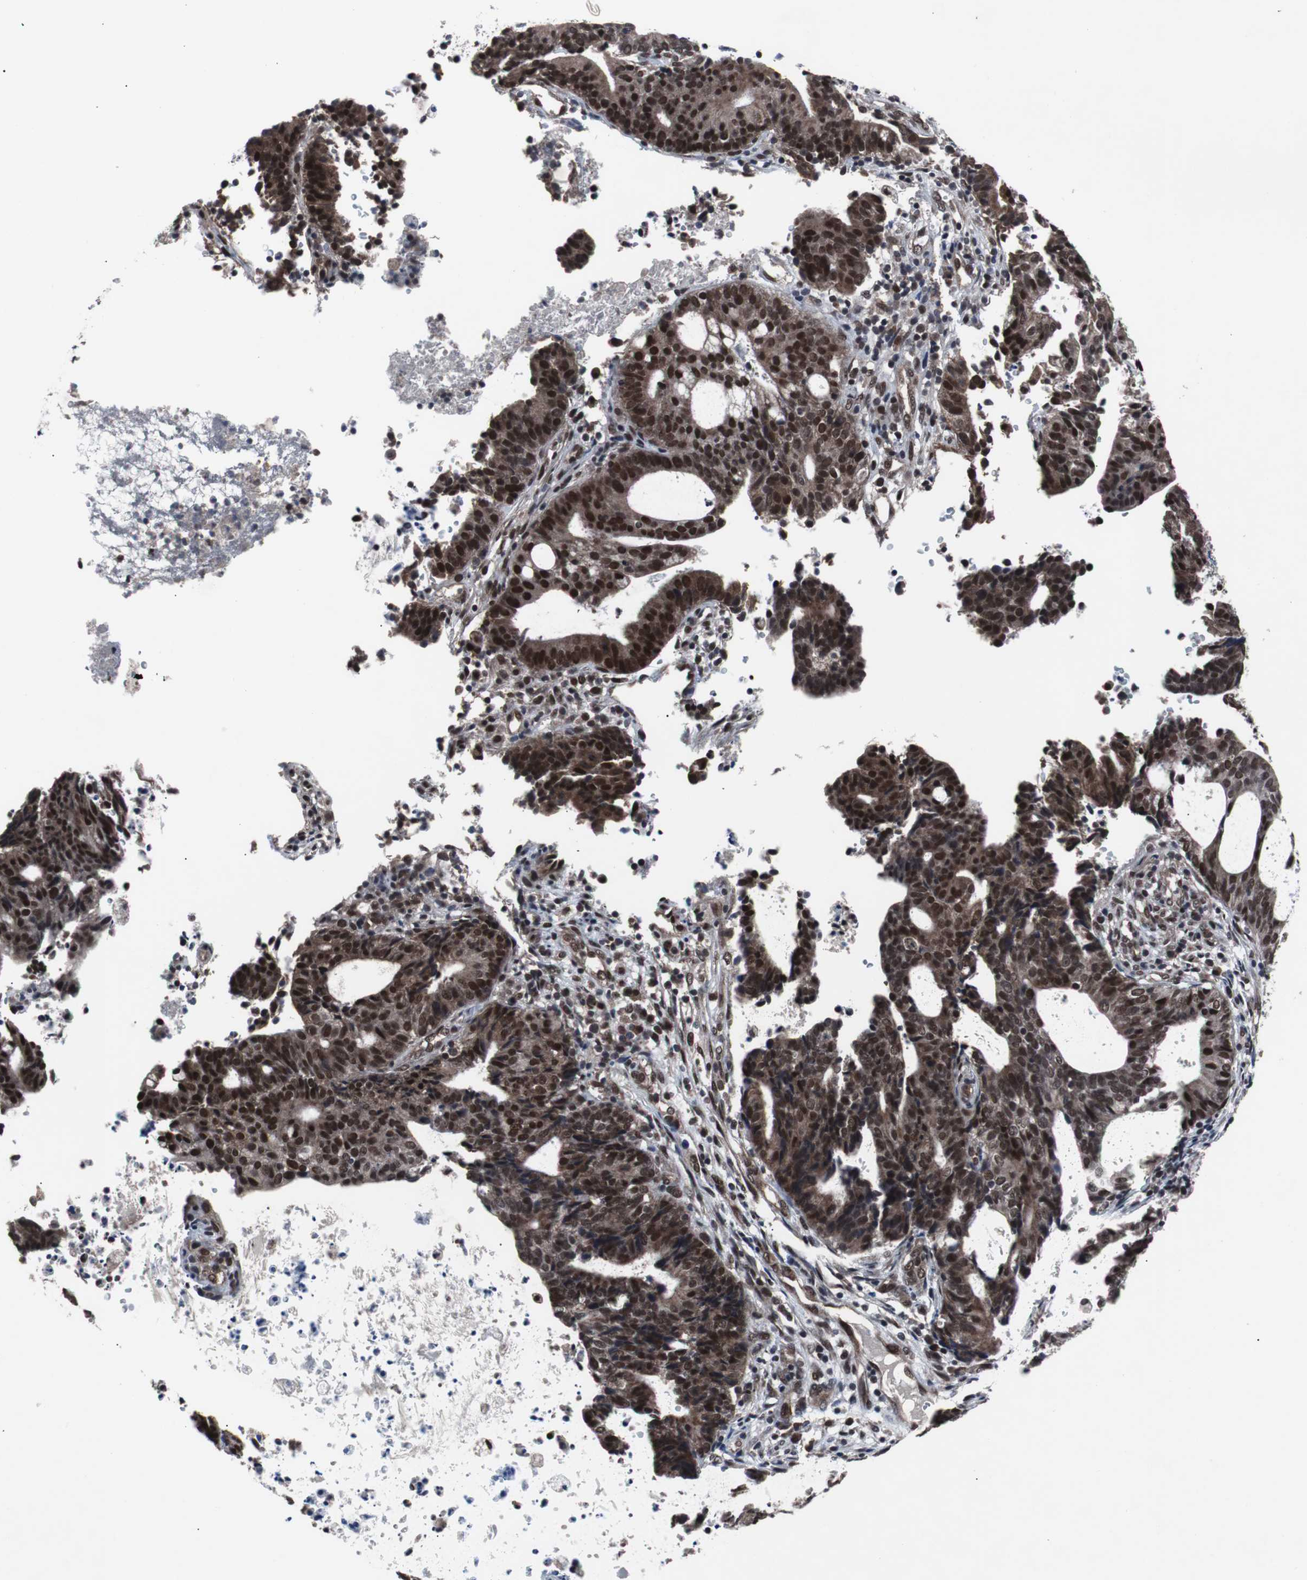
{"staining": {"intensity": "strong", "quantity": ">75%", "location": "cytoplasmic/membranous,nuclear"}, "tissue": "endometrial cancer", "cell_type": "Tumor cells", "image_type": "cancer", "snomed": [{"axis": "morphology", "description": "Adenocarcinoma, NOS"}, {"axis": "topography", "description": "Uterus"}], "caption": "IHC staining of endometrial adenocarcinoma, which demonstrates high levels of strong cytoplasmic/membranous and nuclear positivity in approximately >75% of tumor cells indicating strong cytoplasmic/membranous and nuclear protein positivity. The staining was performed using DAB (brown) for protein detection and nuclei were counterstained in hematoxylin (blue).", "gene": "GTF2F2", "patient": {"sex": "female", "age": 83}}